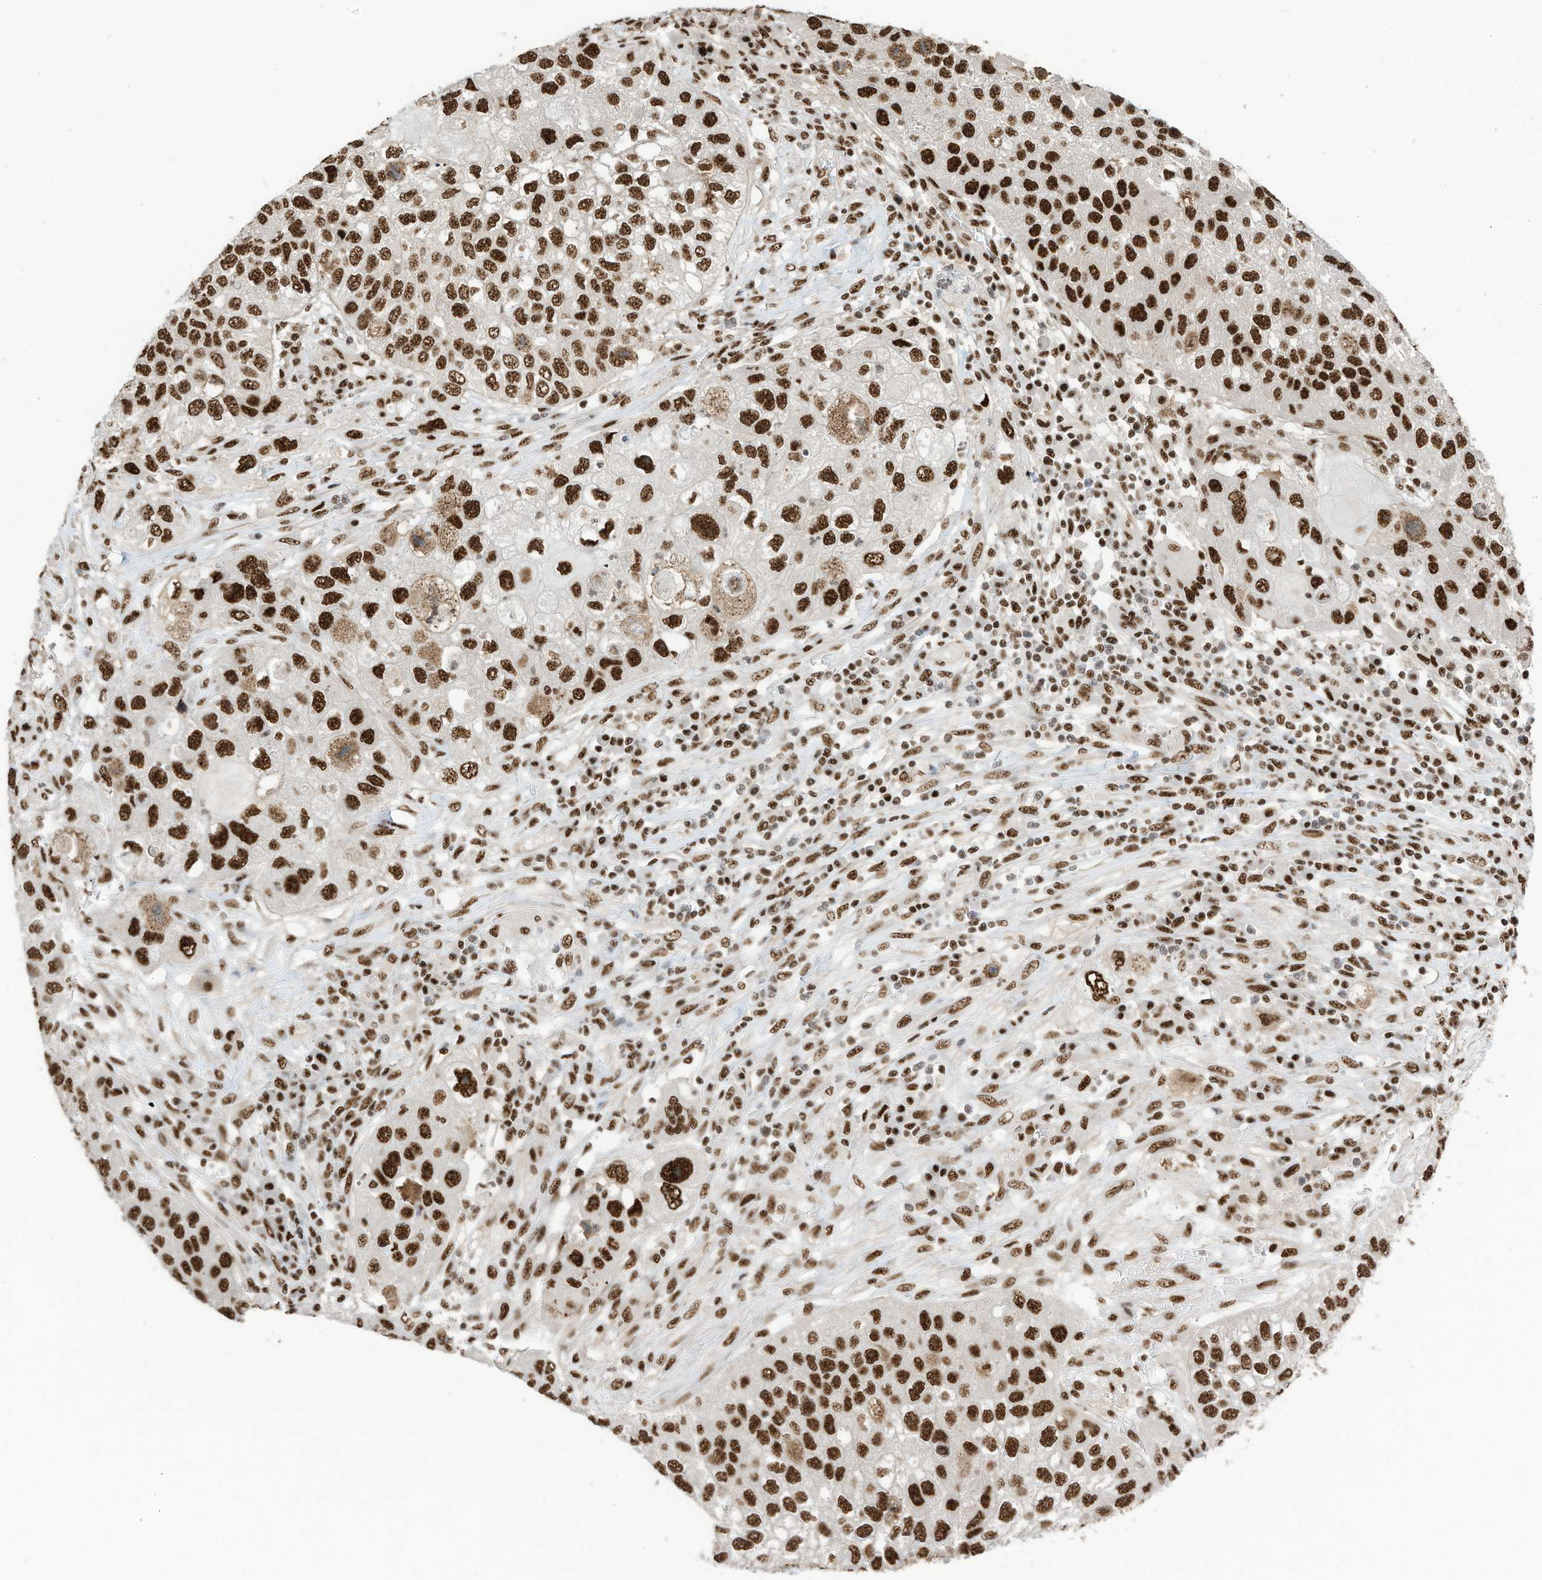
{"staining": {"intensity": "strong", "quantity": ">75%", "location": "nuclear"}, "tissue": "lung cancer", "cell_type": "Tumor cells", "image_type": "cancer", "snomed": [{"axis": "morphology", "description": "Squamous cell carcinoma, NOS"}, {"axis": "topography", "description": "Lung"}], "caption": "Immunohistochemistry (IHC) (DAB (3,3'-diaminobenzidine)) staining of squamous cell carcinoma (lung) exhibits strong nuclear protein staining in approximately >75% of tumor cells.", "gene": "SF3A3", "patient": {"sex": "male", "age": 61}}